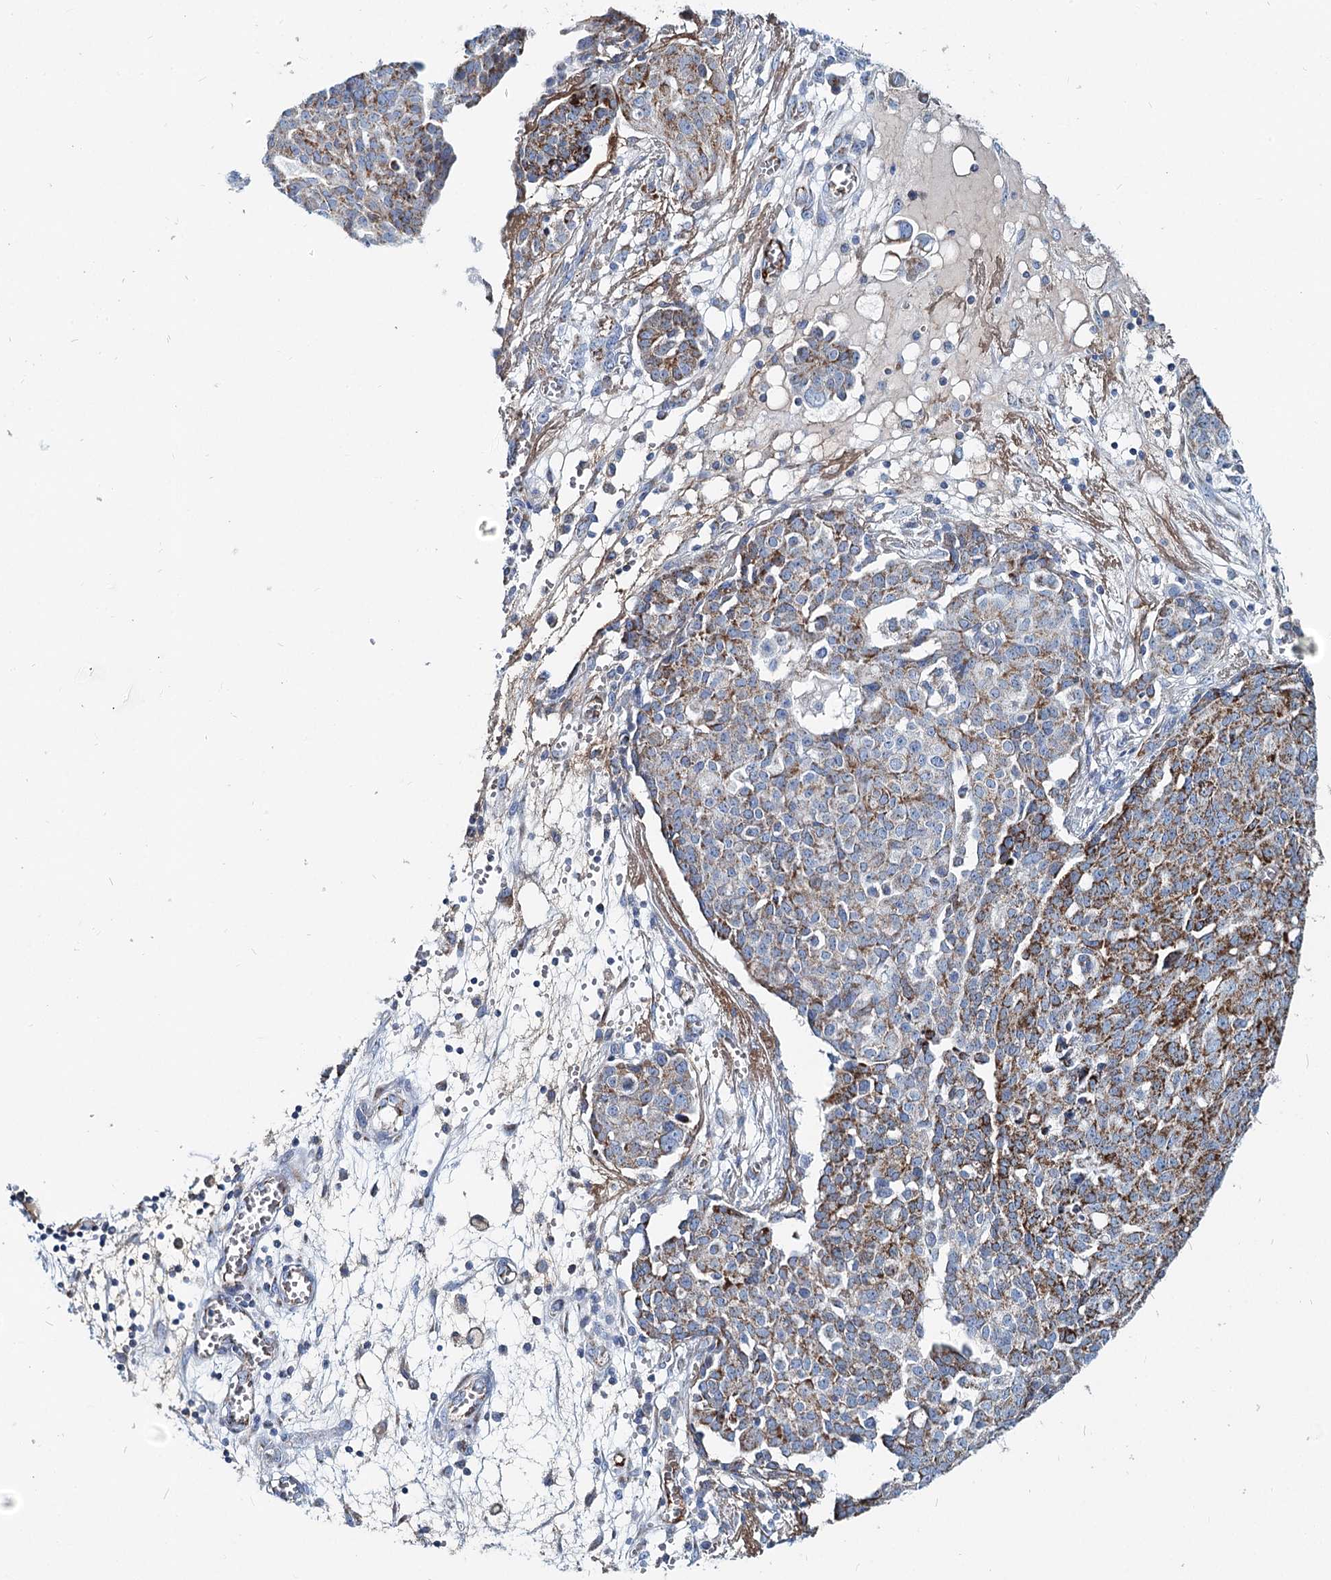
{"staining": {"intensity": "strong", "quantity": "25%-75%", "location": "cytoplasmic/membranous"}, "tissue": "ovarian cancer", "cell_type": "Tumor cells", "image_type": "cancer", "snomed": [{"axis": "morphology", "description": "Cystadenocarcinoma, serous, NOS"}, {"axis": "topography", "description": "Soft tissue"}, {"axis": "topography", "description": "Ovary"}], "caption": "Human ovarian serous cystadenocarcinoma stained with a protein marker exhibits strong staining in tumor cells.", "gene": "MCCC2", "patient": {"sex": "female", "age": 57}}